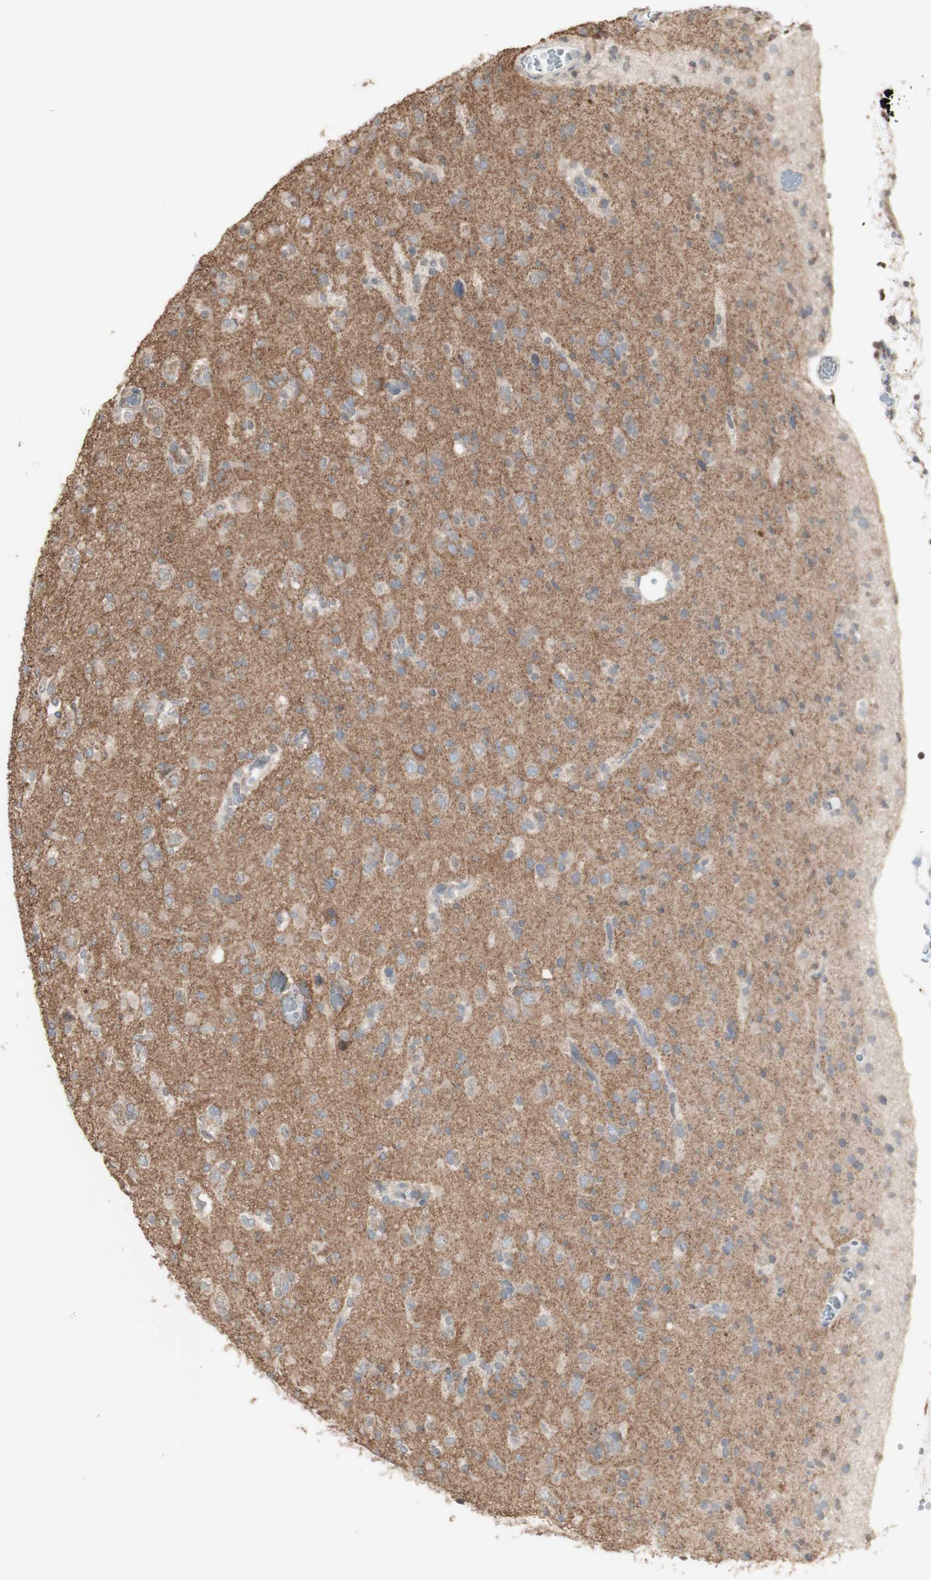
{"staining": {"intensity": "negative", "quantity": "none", "location": "none"}, "tissue": "glioma", "cell_type": "Tumor cells", "image_type": "cancer", "snomed": [{"axis": "morphology", "description": "Glioma, malignant, Low grade"}, {"axis": "topography", "description": "Brain"}], "caption": "Tumor cells show no significant staining in malignant glioma (low-grade).", "gene": "ATP6V1E1", "patient": {"sex": "female", "age": 22}}